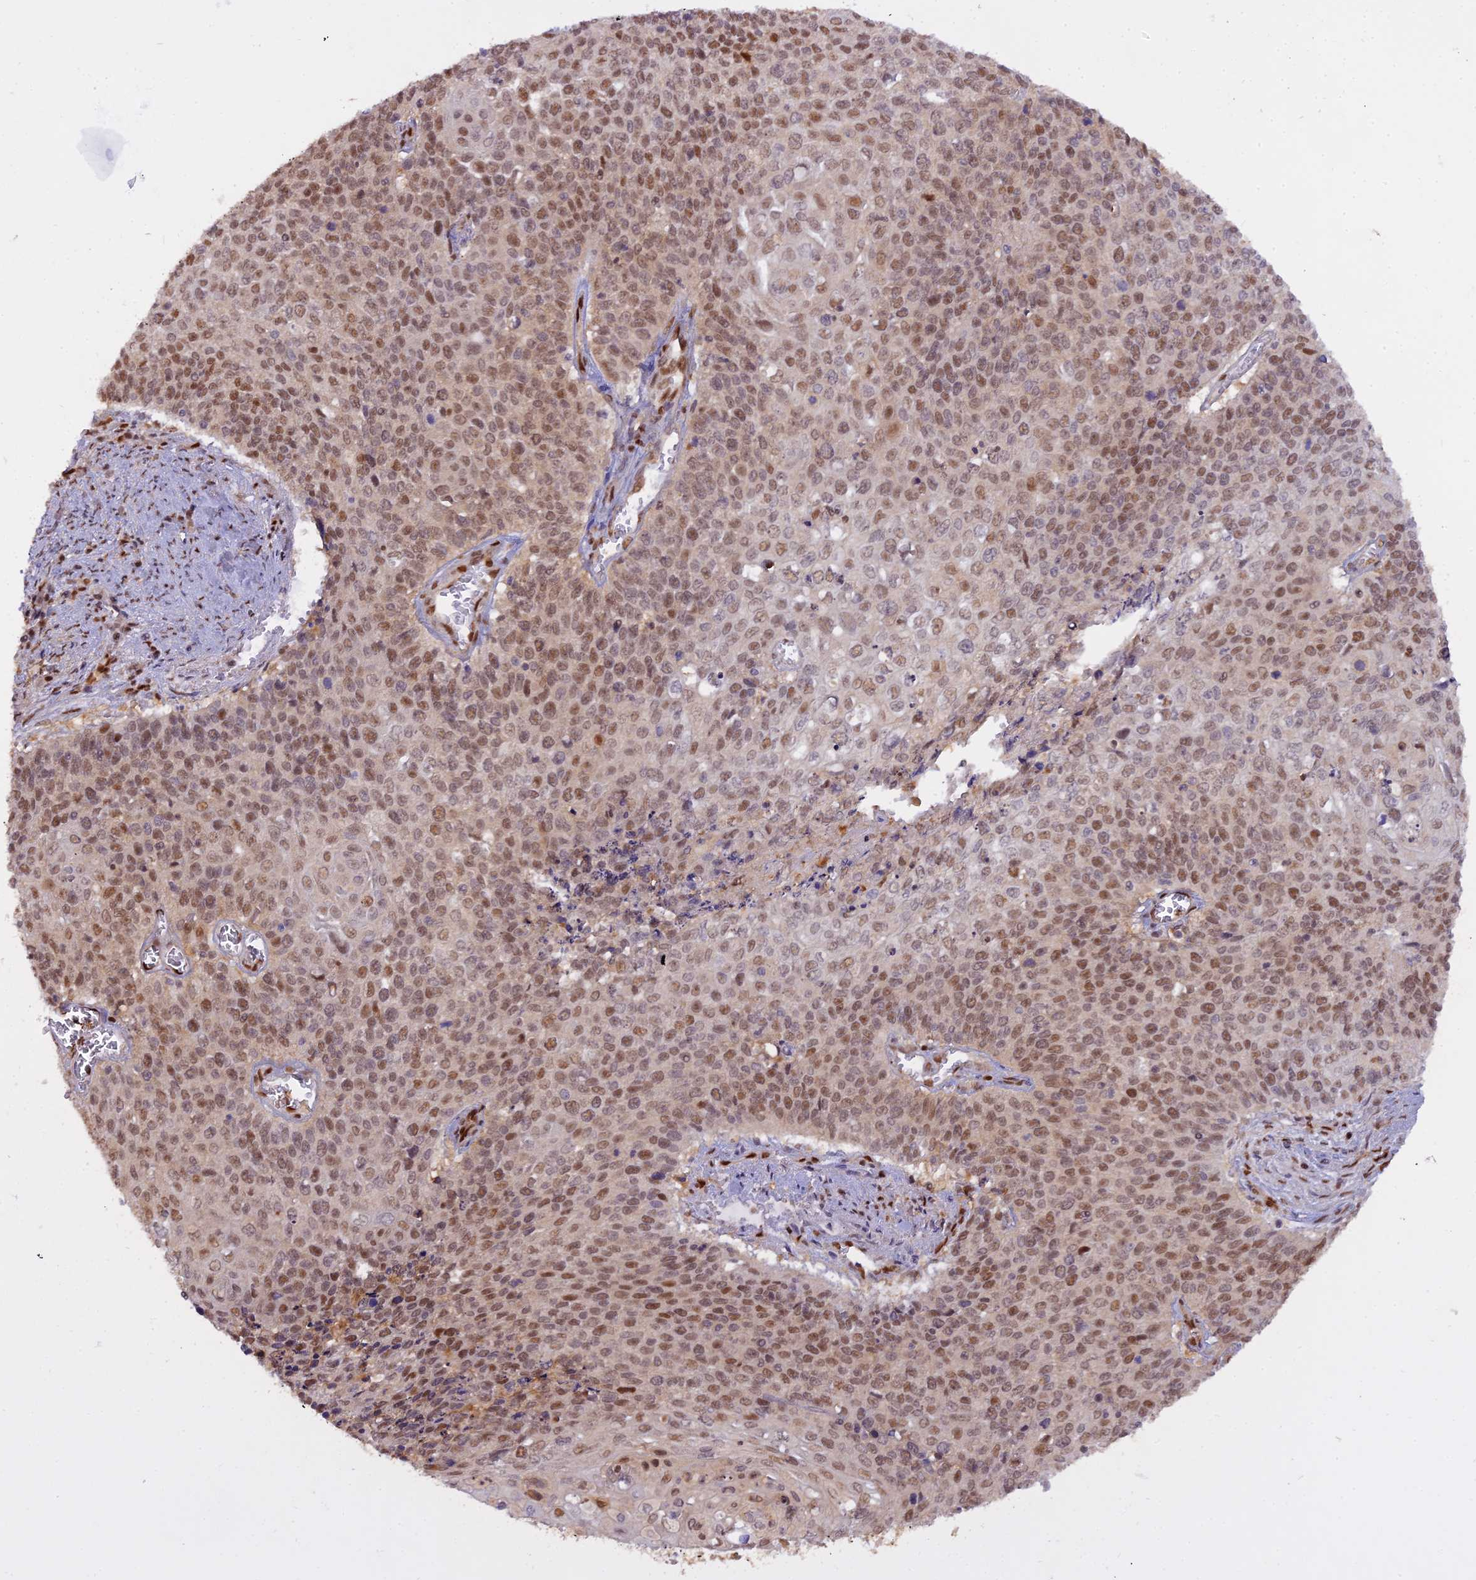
{"staining": {"intensity": "moderate", "quantity": ">75%", "location": "nuclear"}, "tissue": "cervical cancer", "cell_type": "Tumor cells", "image_type": "cancer", "snomed": [{"axis": "morphology", "description": "Squamous cell carcinoma, NOS"}, {"axis": "topography", "description": "Cervix"}], "caption": "Immunohistochemical staining of squamous cell carcinoma (cervical) exhibits moderate nuclear protein staining in about >75% of tumor cells. Using DAB (3,3'-diaminobenzidine) (brown) and hematoxylin (blue) stains, captured at high magnification using brightfield microscopy.", "gene": "NPEPL1", "patient": {"sex": "female", "age": 39}}